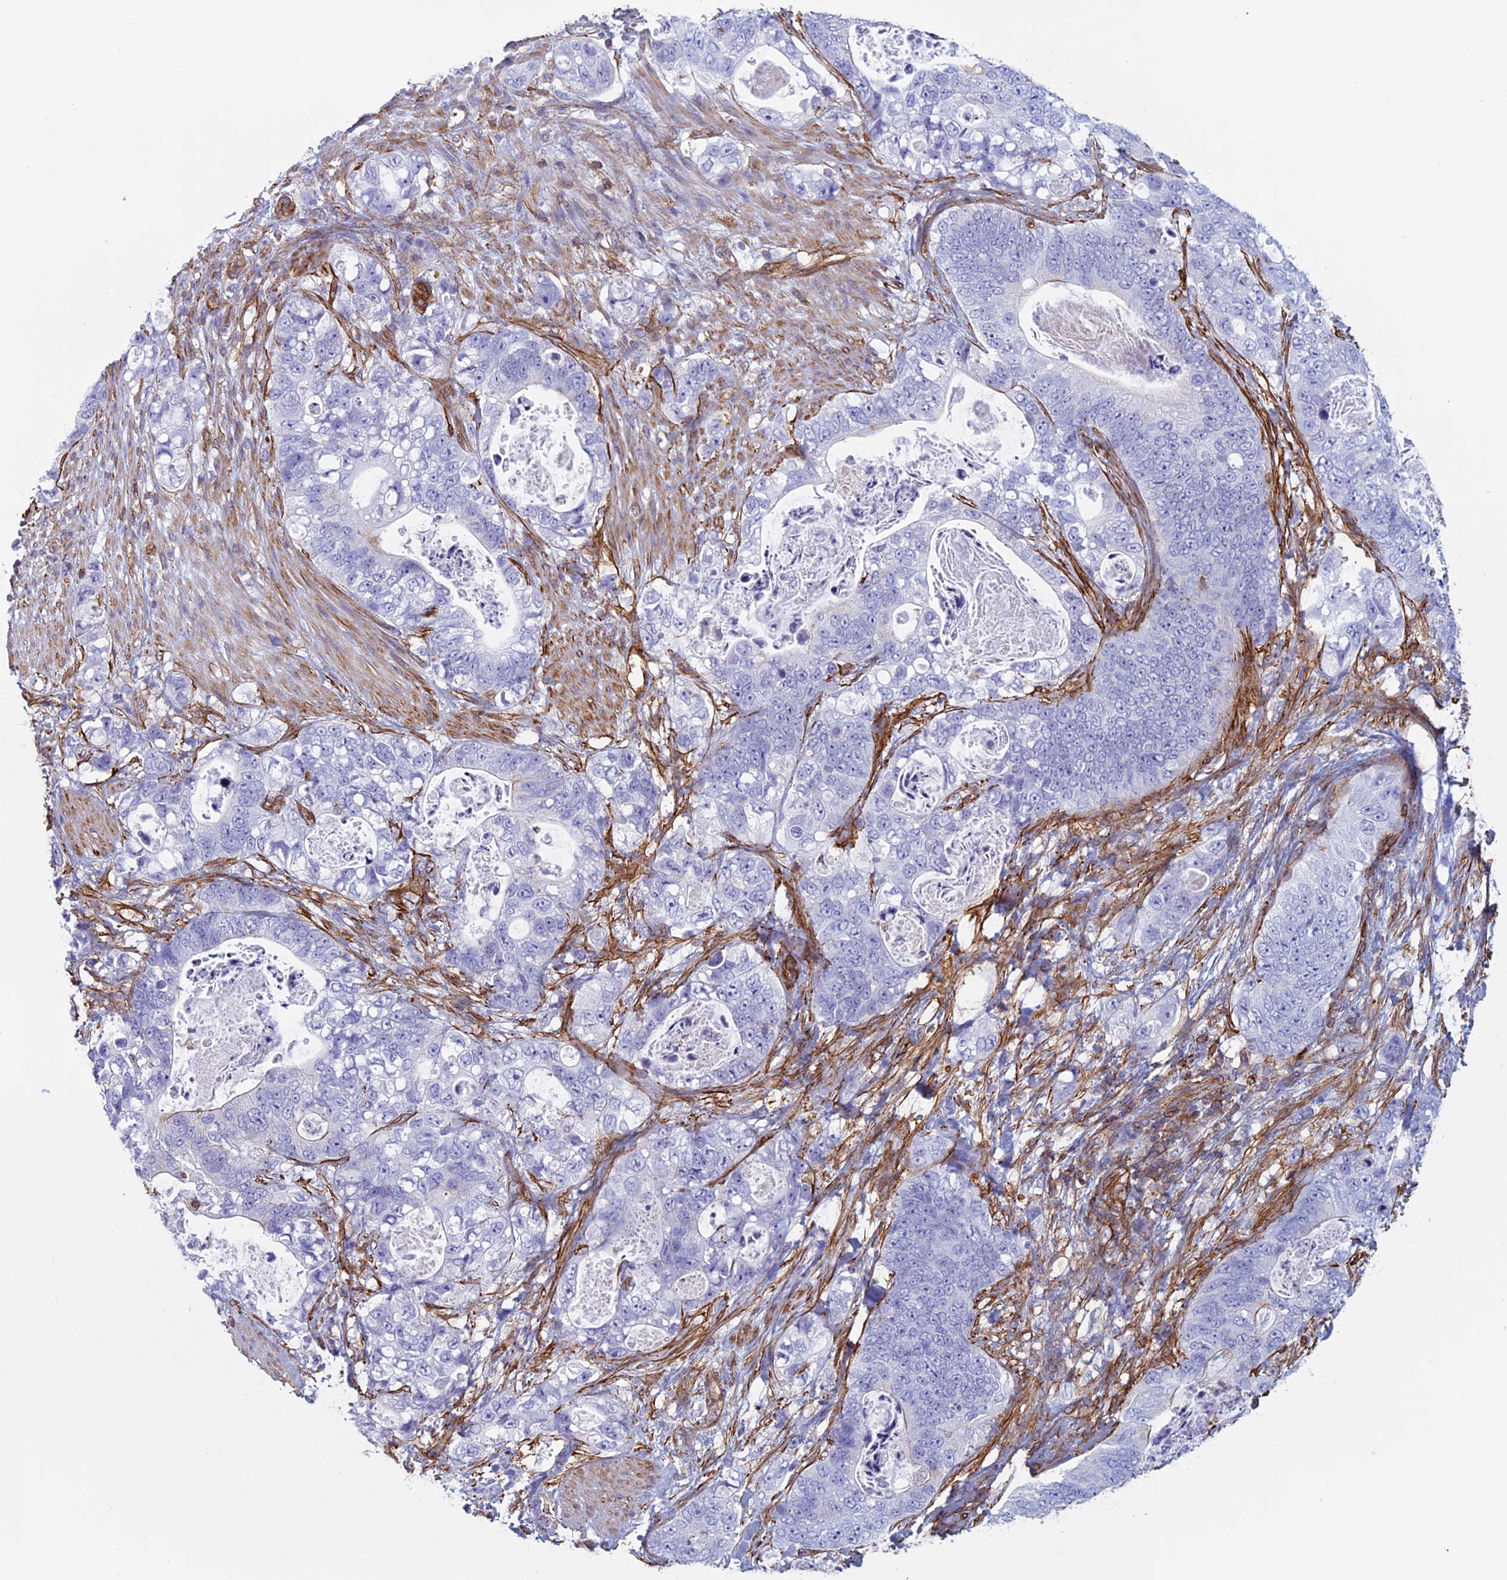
{"staining": {"intensity": "negative", "quantity": "none", "location": "none"}, "tissue": "stomach cancer", "cell_type": "Tumor cells", "image_type": "cancer", "snomed": [{"axis": "morphology", "description": "Normal tissue, NOS"}, {"axis": "morphology", "description": "Adenocarcinoma, NOS"}, {"axis": "topography", "description": "Stomach"}], "caption": "This micrograph is of adenocarcinoma (stomach) stained with immunohistochemistry to label a protein in brown with the nuclei are counter-stained blue. There is no positivity in tumor cells.", "gene": "ANGPTL2", "patient": {"sex": "female", "age": 89}}